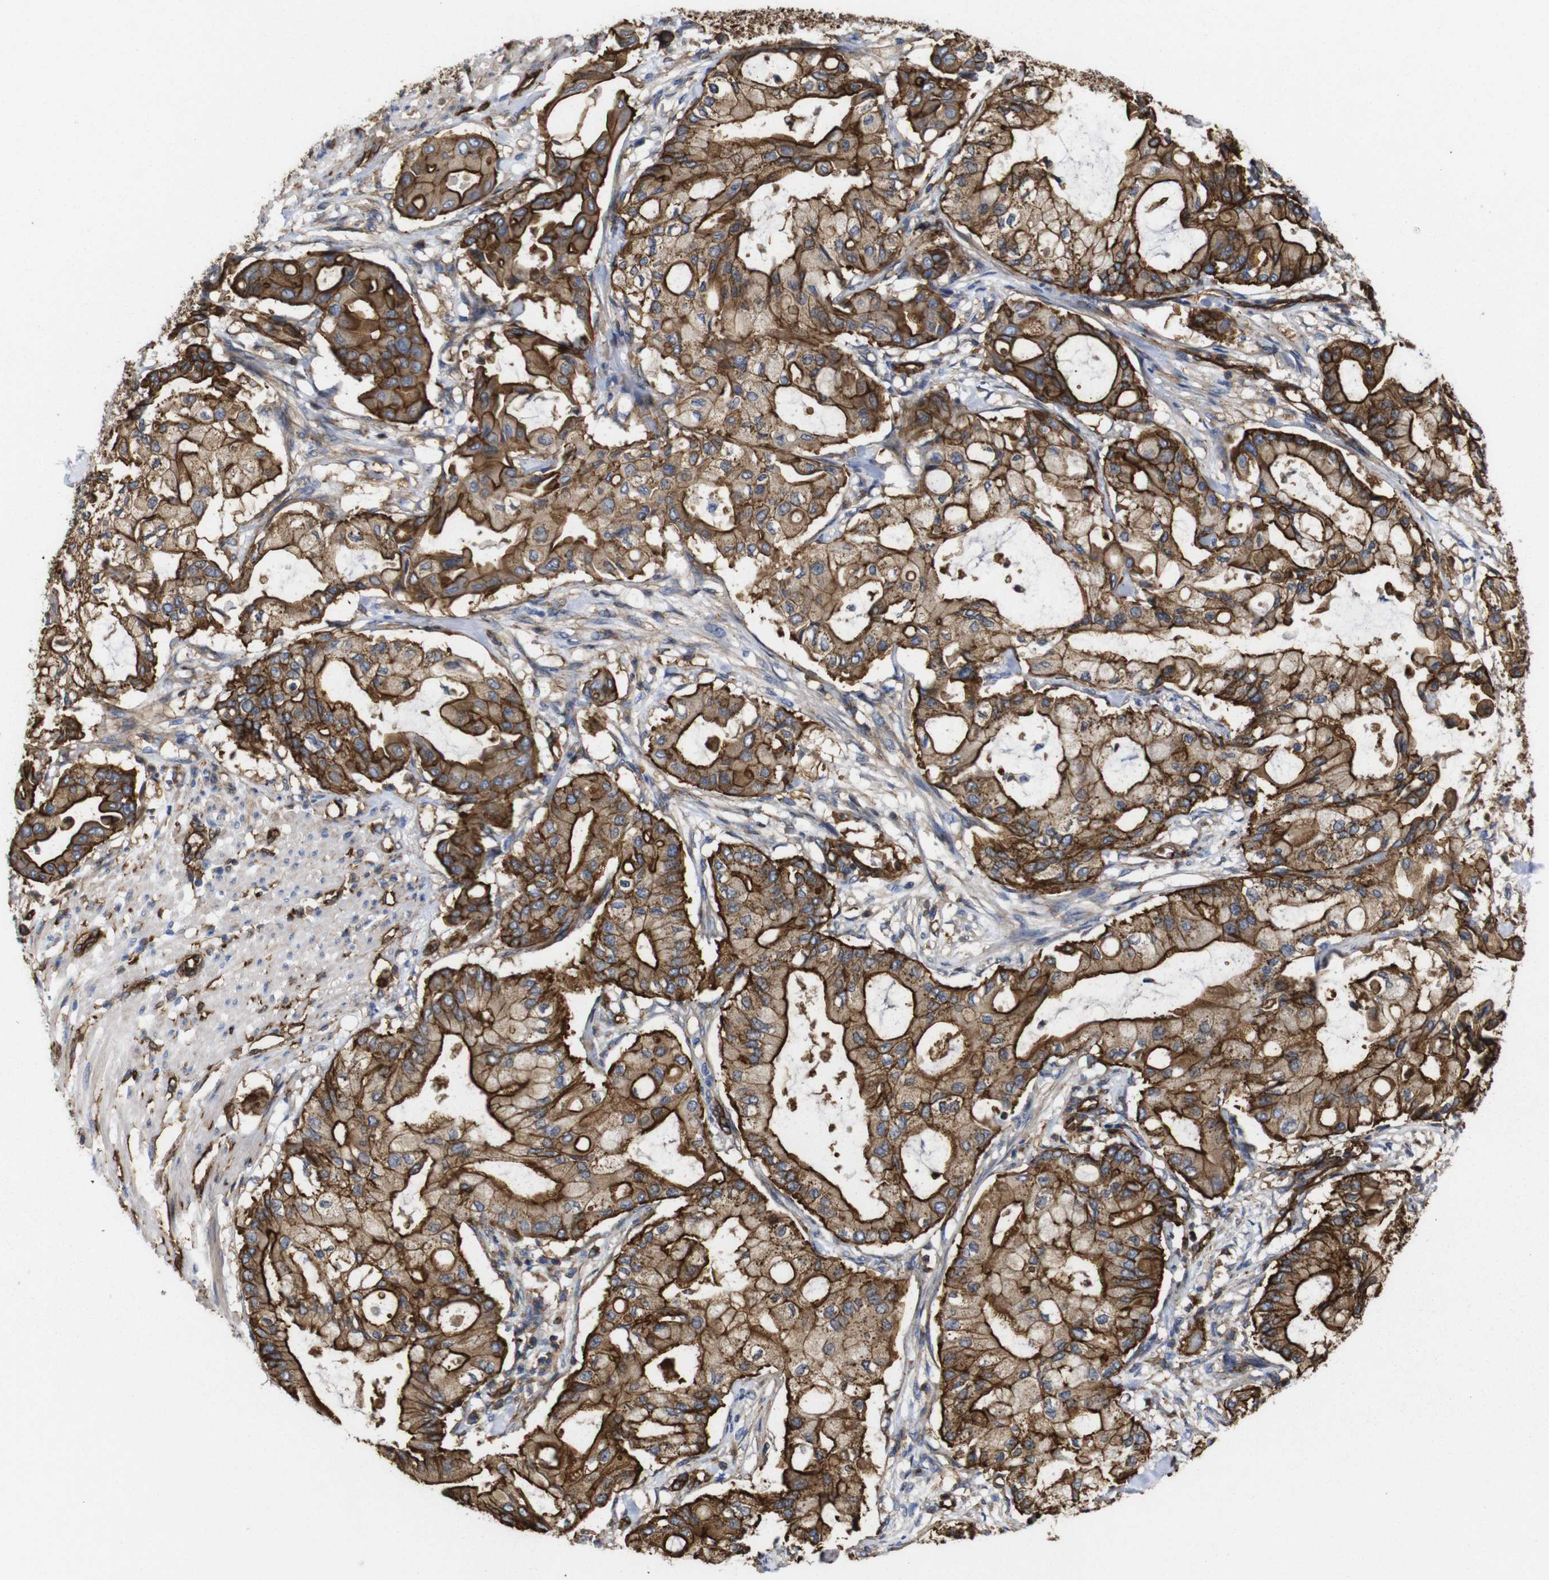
{"staining": {"intensity": "strong", "quantity": ">75%", "location": "cytoplasmic/membranous"}, "tissue": "pancreatic cancer", "cell_type": "Tumor cells", "image_type": "cancer", "snomed": [{"axis": "morphology", "description": "Adenocarcinoma, NOS"}, {"axis": "morphology", "description": "Adenocarcinoma, metastatic, NOS"}, {"axis": "topography", "description": "Lymph node"}, {"axis": "topography", "description": "Pancreas"}, {"axis": "topography", "description": "Duodenum"}], "caption": "Human pancreatic adenocarcinoma stained with a brown dye displays strong cytoplasmic/membranous positive positivity in approximately >75% of tumor cells.", "gene": "SPTBN1", "patient": {"sex": "female", "age": 64}}